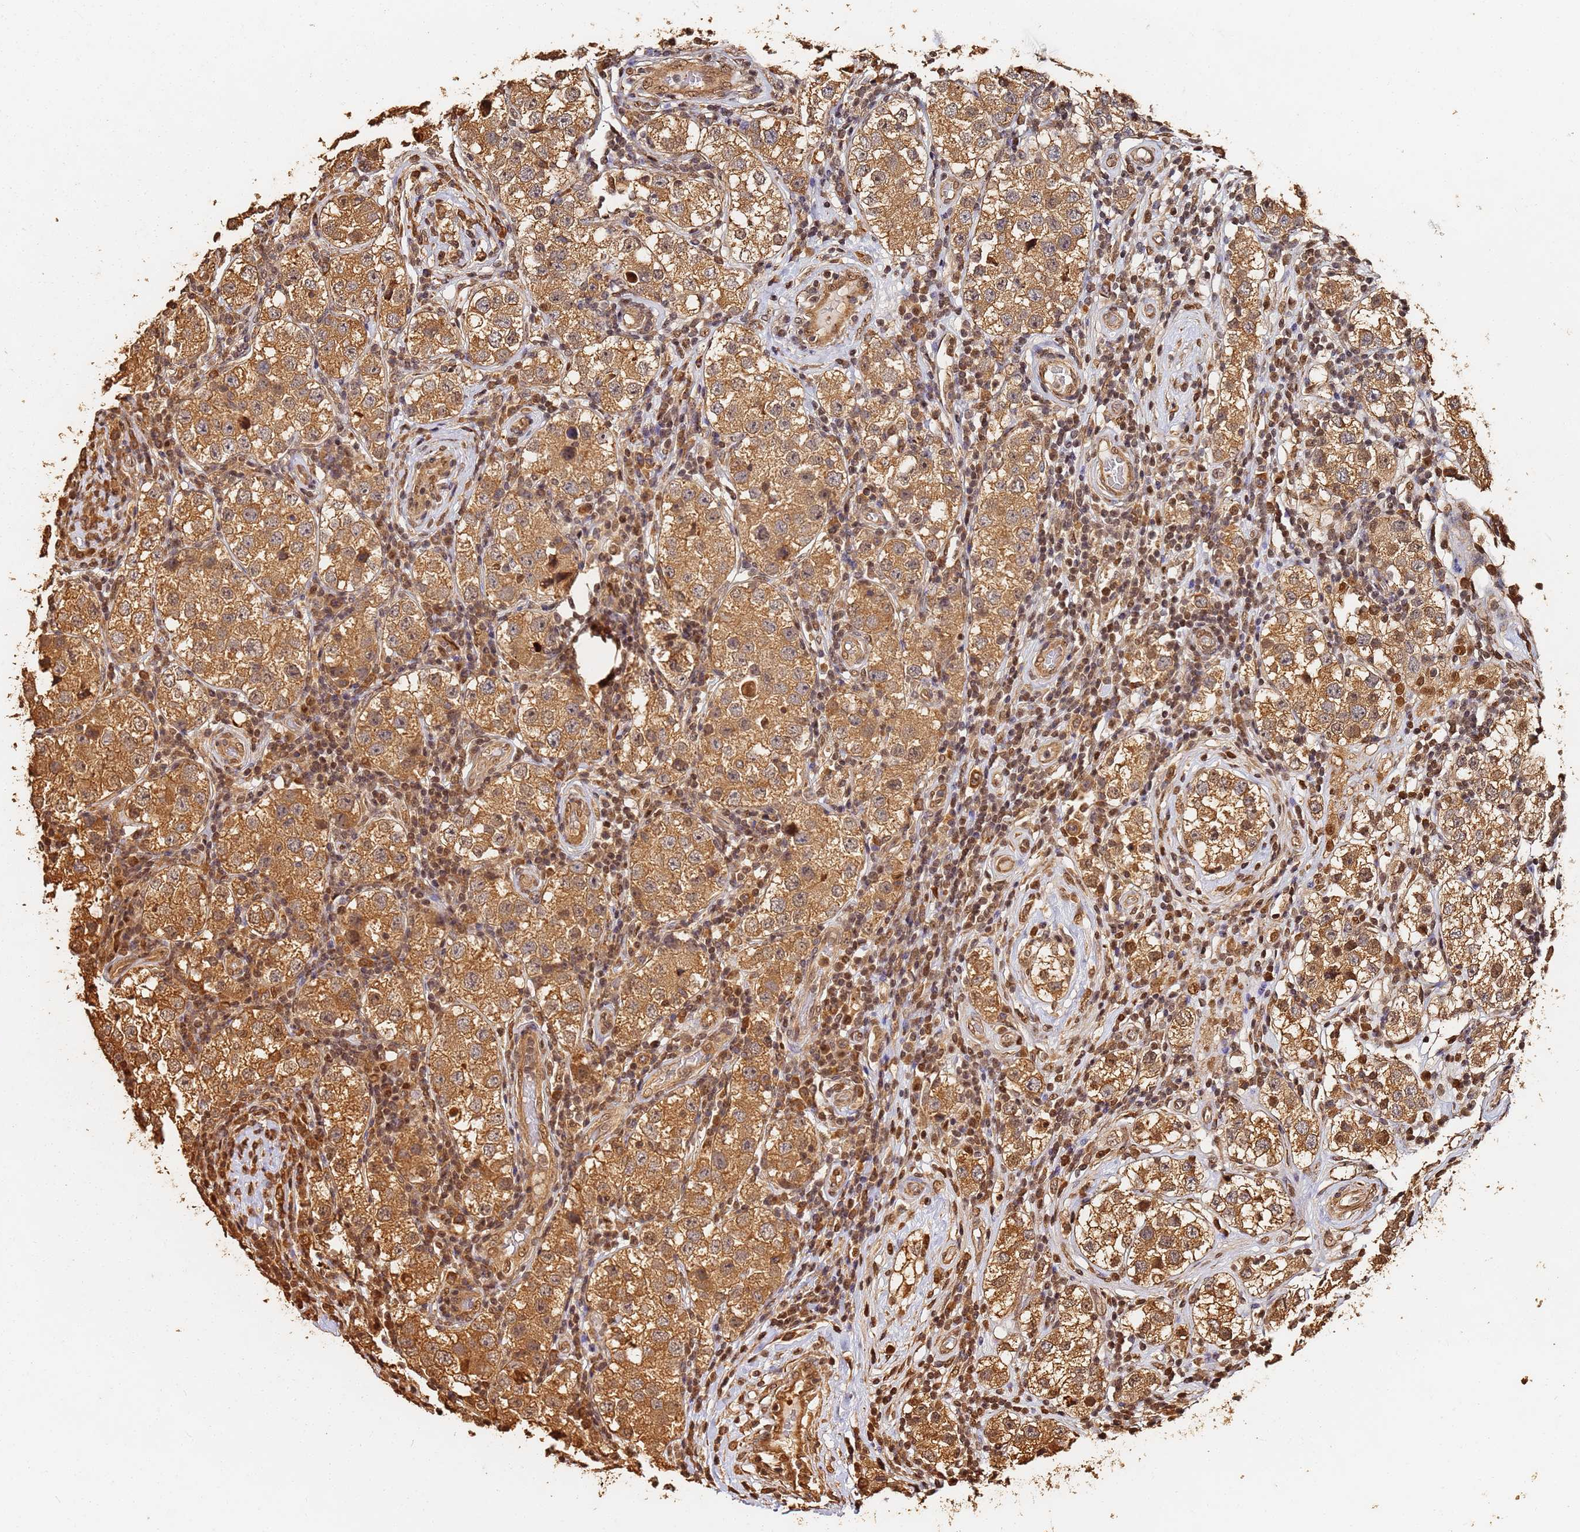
{"staining": {"intensity": "moderate", "quantity": ">75%", "location": "cytoplasmic/membranous"}, "tissue": "testis cancer", "cell_type": "Tumor cells", "image_type": "cancer", "snomed": [{"axis": "morphology", "description": "Seminoma, NOS"}, {"axis": "topography", "description": "Testis"}], "caption": "IHC of human testis seminoma reveals medium levels of moderate cytoplasmic/membranous positivity in approximately >75% of tumor cells.", "gene": "JAK2", "patient": {"sex": "male", "age": 34}}